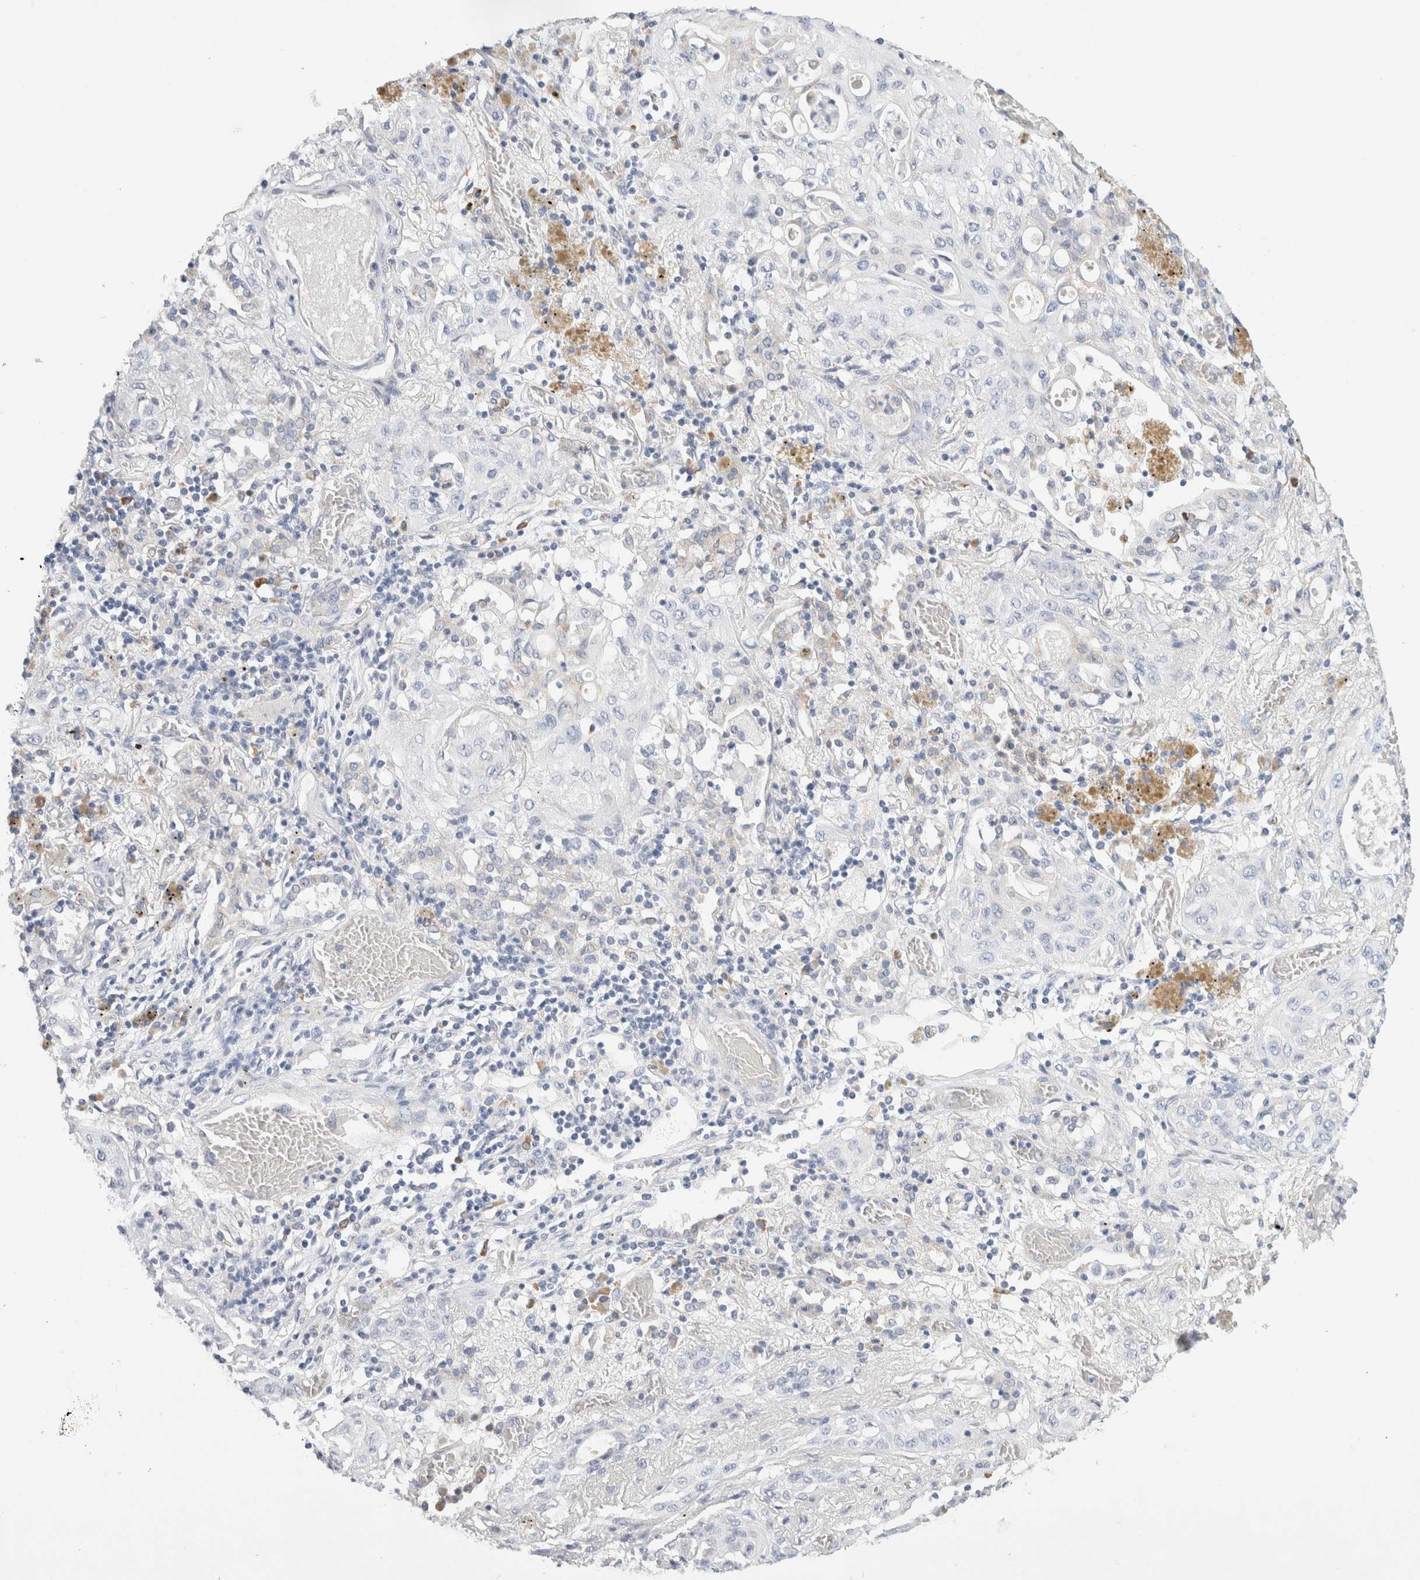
{"staining": {"intensity": "negative", "quantity": "none", "location": "none"}, "tissue": "lung cancer", "cell_type": "Tumor cells", "image_type": "cancer", "snomed": [{"axis": "morphology", "description": "Squamous cell carcinoma, NOS"}, {"axis": "topography", "description": "Lung"}], "caption": "Immunohistochemistry (IHC) photomicrograph of neoplastic tissue: human lung cancer stained with DAB (3,3'-diaminobenzidine) displays no significant protein expression in tumor cells. (DAB (3,3'-diaminobenzidine) immunohistochemistry (IHC), high magnification).", "gene": "CSK", "patient": {"sex": "female", "age": 47}}